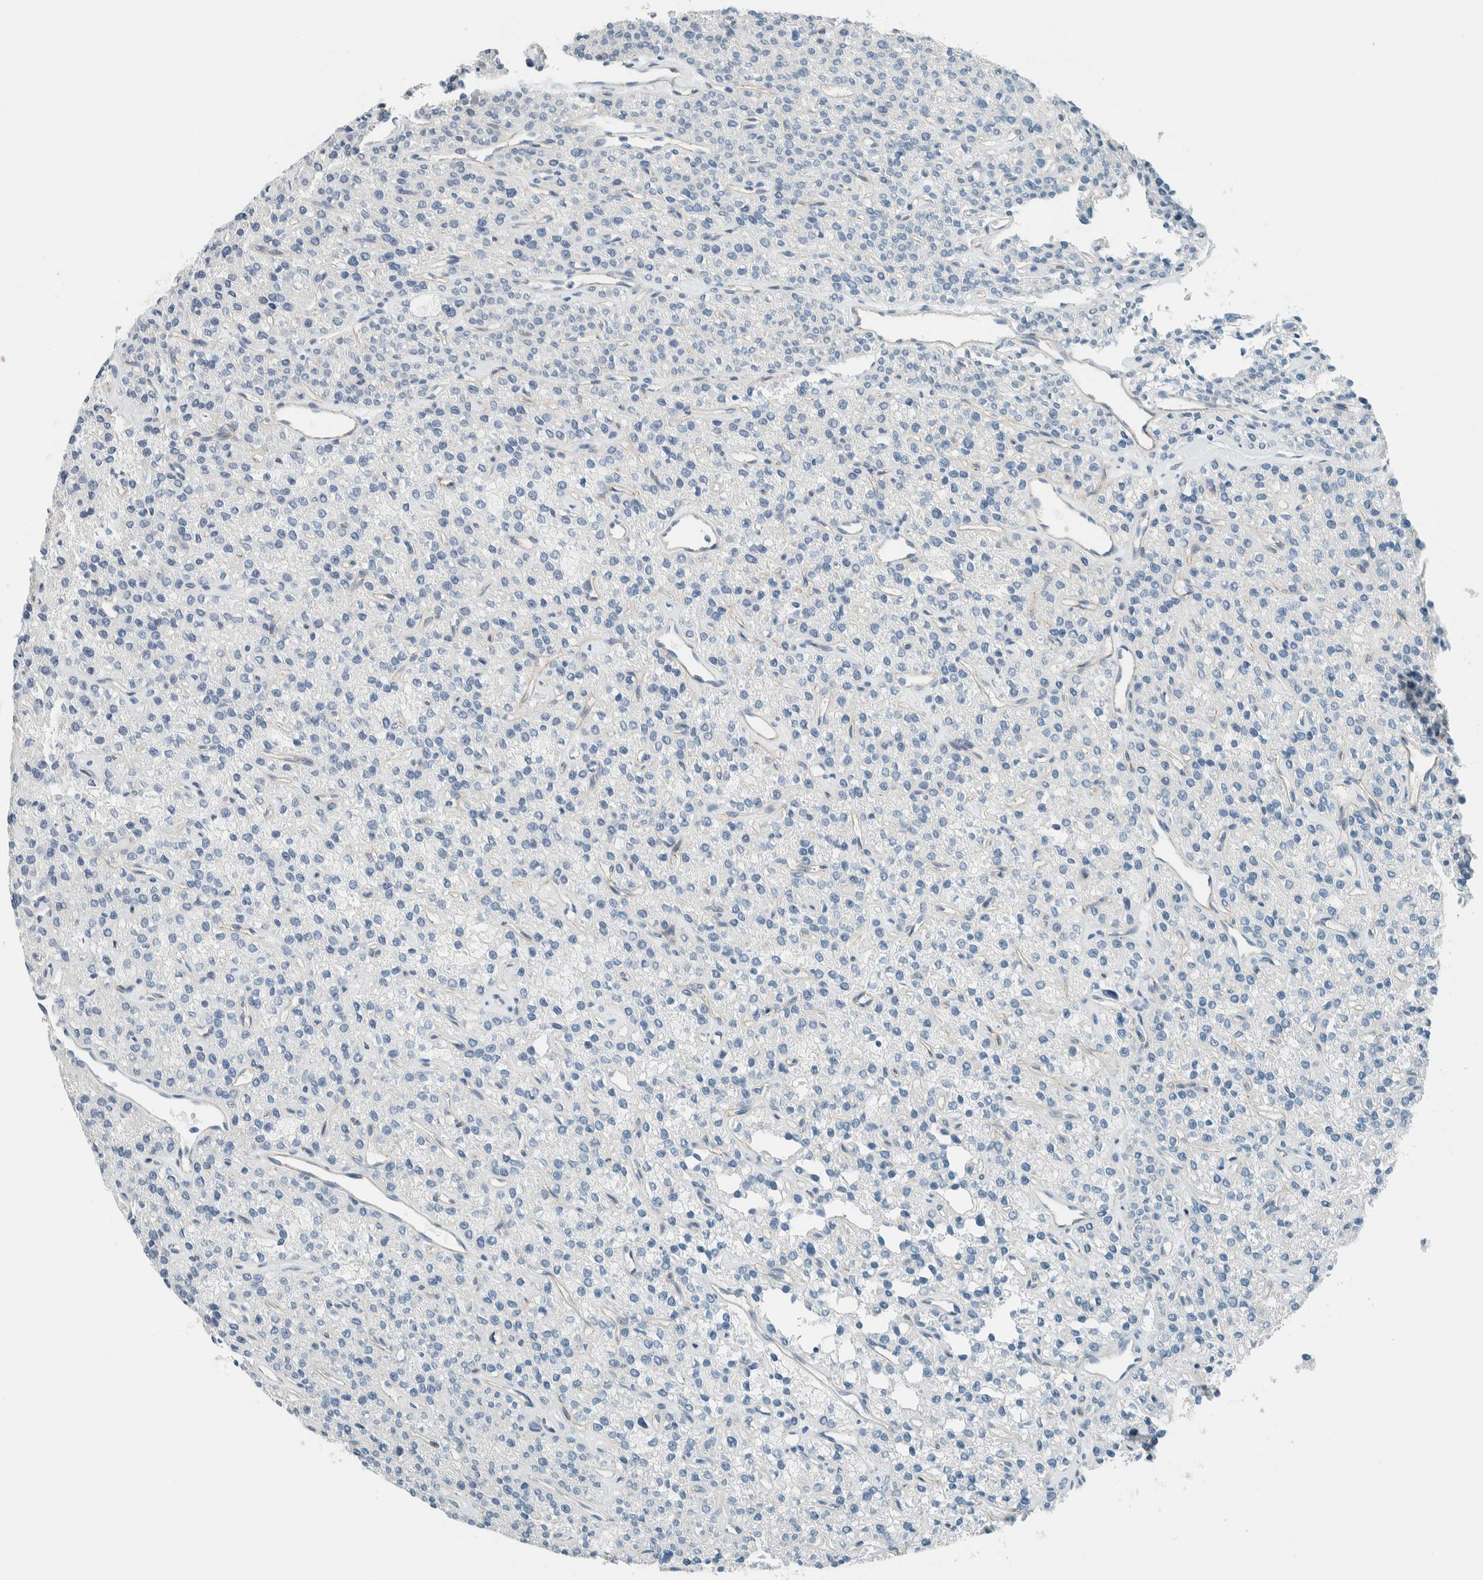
{"staining": {"intensity": "negative", "quantity": "none", "location": "none"}, "tissue": "parathyroid gland", "cell_type": "Glandular cells", "image_type": "normal", "snomed": [{"axis": "morphology", "description": "Normal tissue, NOS"}, {"axis": "topography", "description": "Parathyroid gland"}], "caption": "The micrograph shows no staining of glandular cells in benign parathyroid gland.", "gene": "SLFN12", "patient": {"sex": "male", "age": 46}}